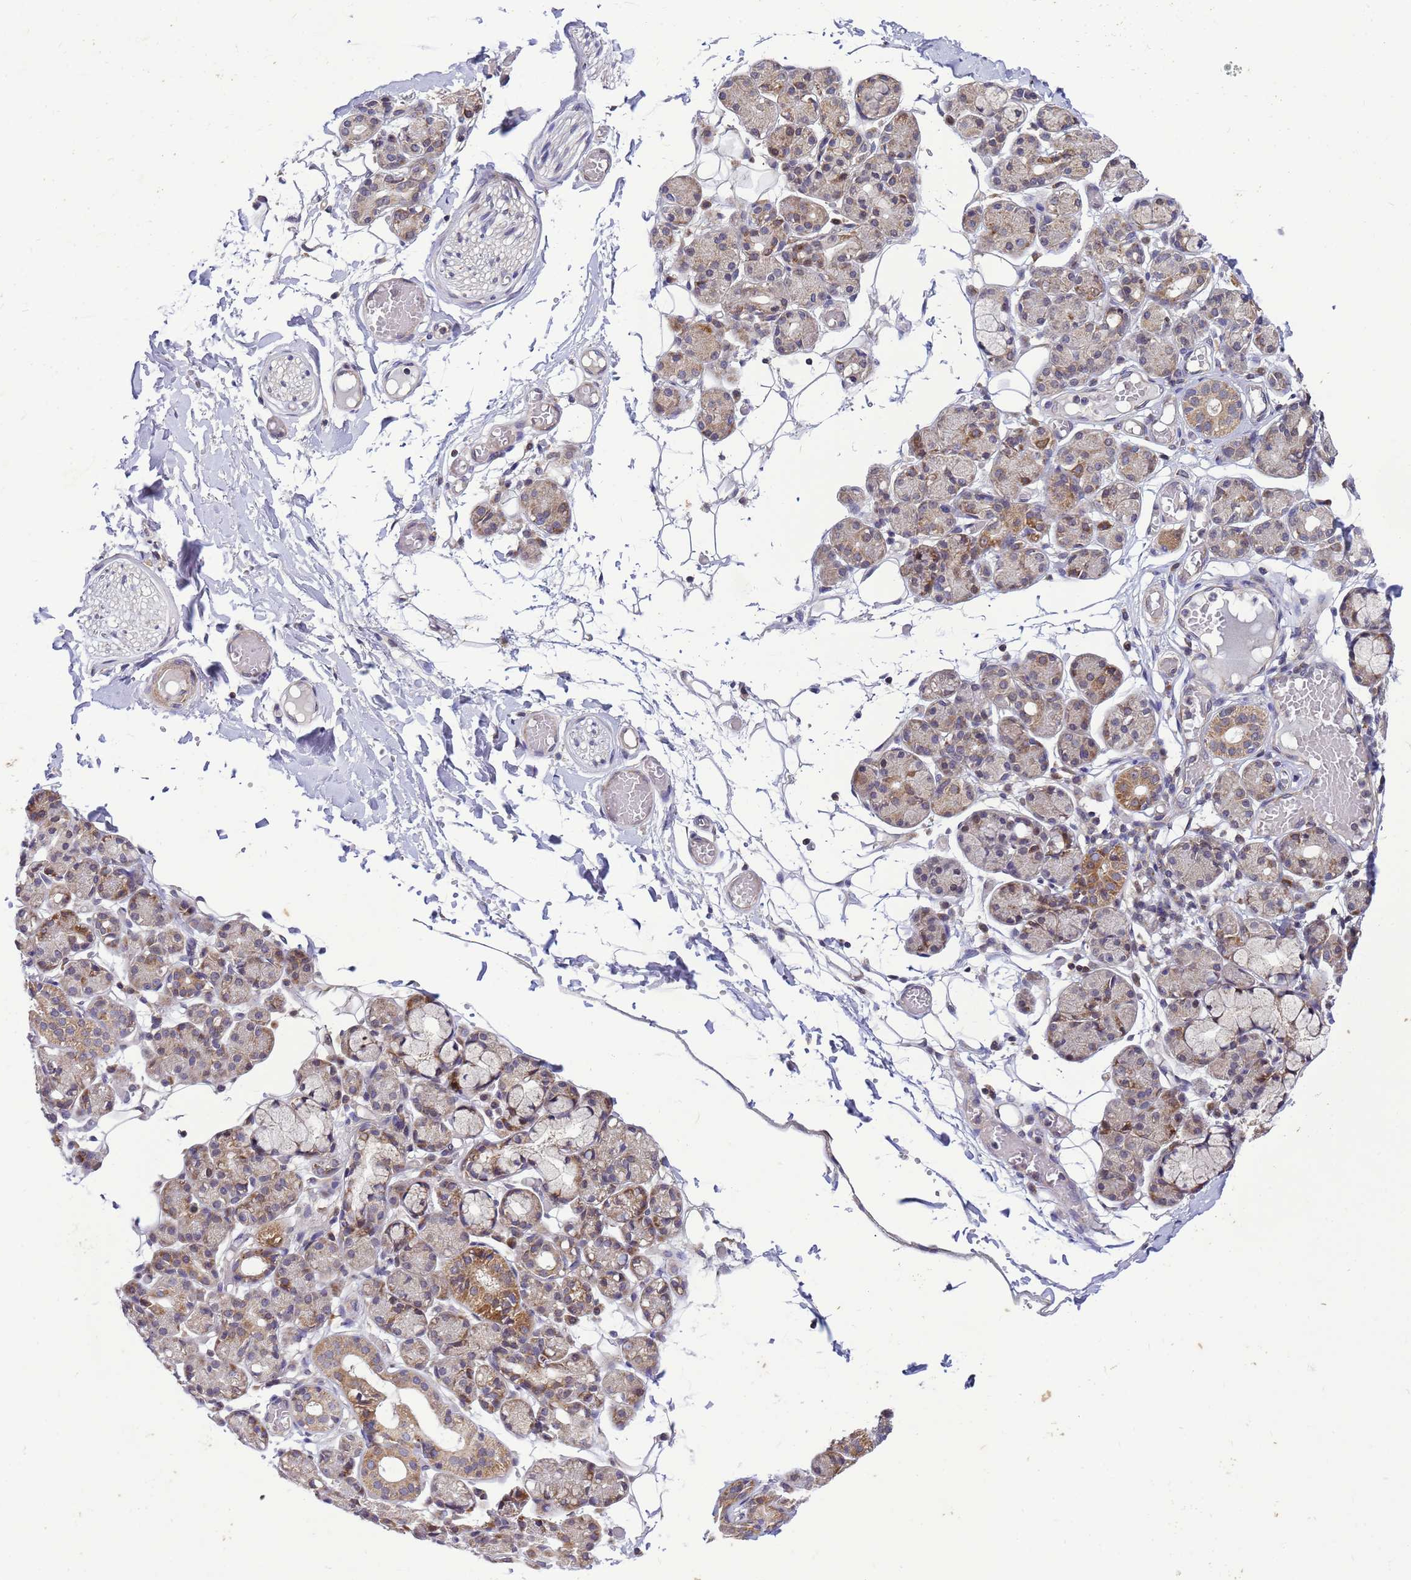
{"staining": {"intensity": "moderate", "quantity": "25%-75%", "location": "cytoplasmic/membranous"}, "tissue": "salivary gland", "cell_type": "Glandular cells", "image_type": "normal", "snomed": [{"axis": "morphology", "description": "Normal tissue, NOS"}, {"axis": "topography", "description": "Salivary gland"}], "caption": "Benign salivary gland shows moderate cytoplasmic/membranous positivity in approximately 25%-75% of glandular cells.", "gene": "C12orf43", "patient": {"sex": "male", "age": 63}}